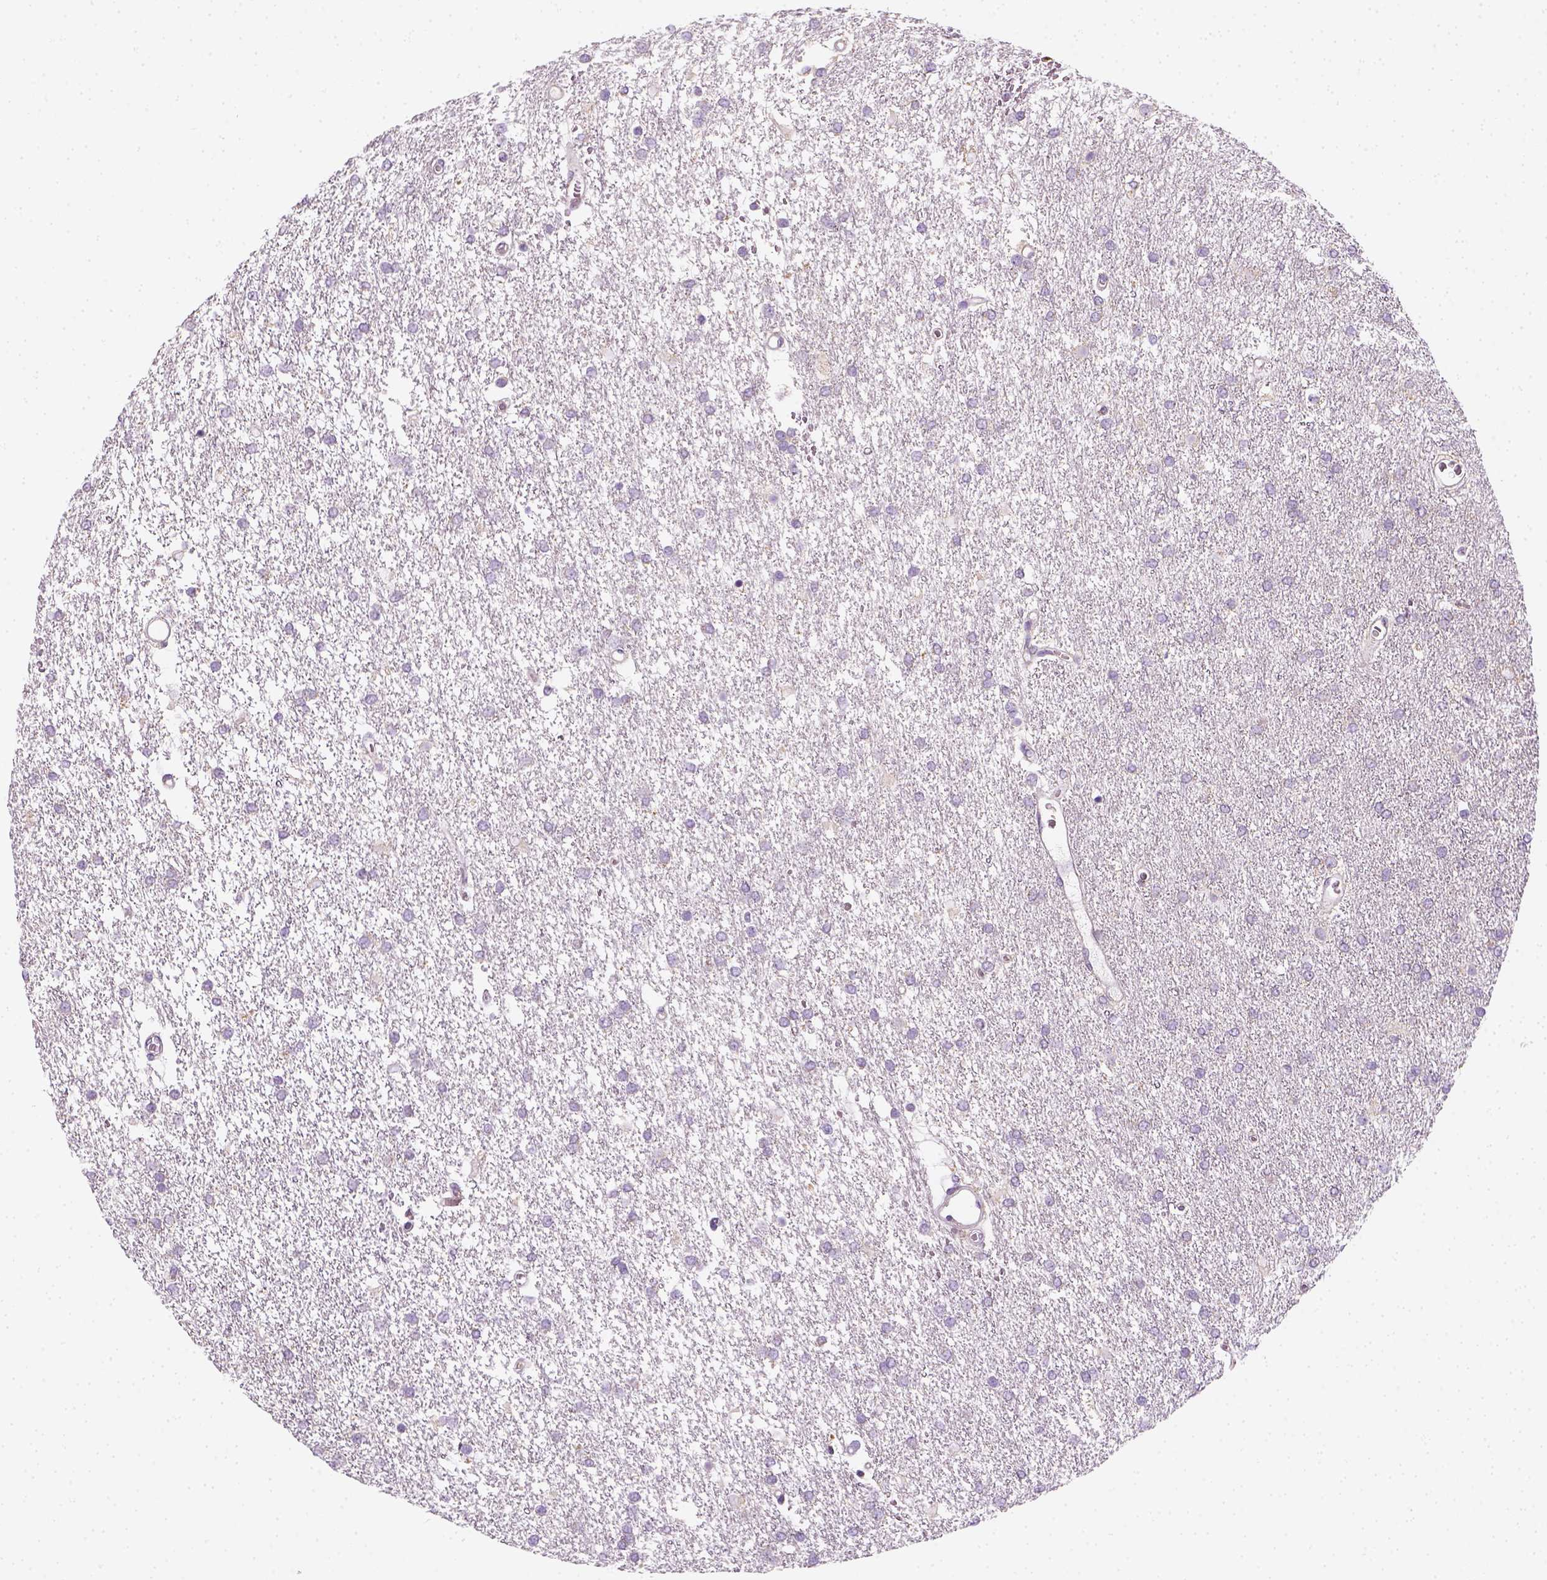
{"staining": {"intensity": "negative", "quantity": "none", "location": "none"}, "tissue": "glioma", "cell_type": "Tumor cells", "image_type": "cancer", "snomed": [{"axis": "morphology", "description": "Glioma, malignant, High grade"}, {"axis": "topography", "description": "Brain"}], "caption": "Immunohistochemical staining of glioma demonstrates no significant staining in tumor cells. (Immunohistochemistry (ihc), brightfield microscopy, high magnification).", "gene": "AWAT2", "patient": {"sex": "female", "age": 61}}